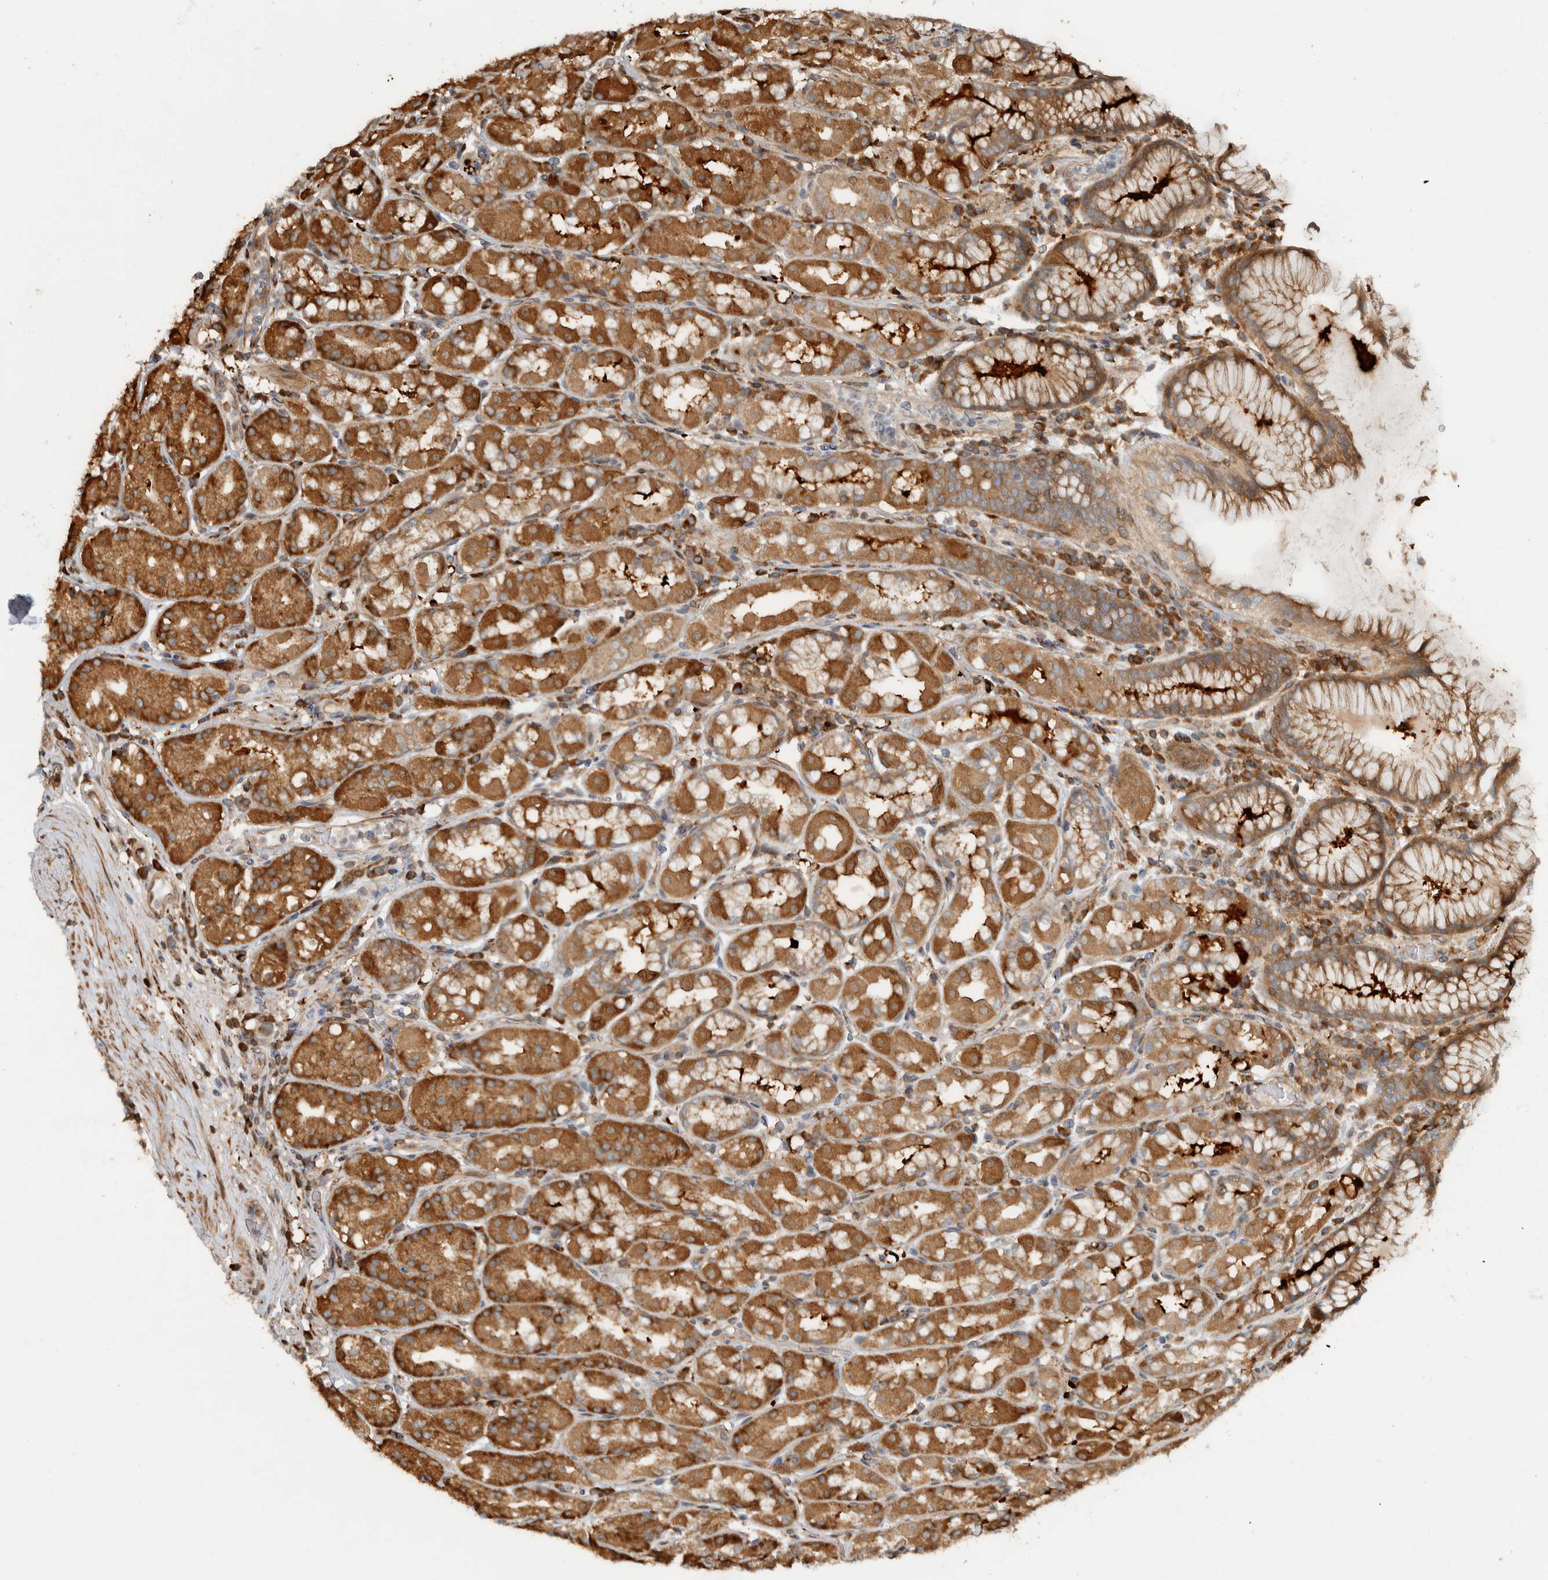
{"staining": {"intensity": "strong", "quantity": ">75%", "location": "cytoplasmic/membranous"}, "tissue": "stomach", "cell_type": "Glandular cells", "image_type": "normal", "snomed": [{"axis": "morphology", "description": "Normal tissue, NOS"}, {"axis": "topography", "description": "Stomach, lower"}], "caption": "IHC histopathology image of benign stomach stained for a protein (brown), which displays high levels of strong cytoplasmic/membranous expression in about >75% of glandular cells.", "gene": "CNTROB", "patient": {"sex": "female", "age": 56}}